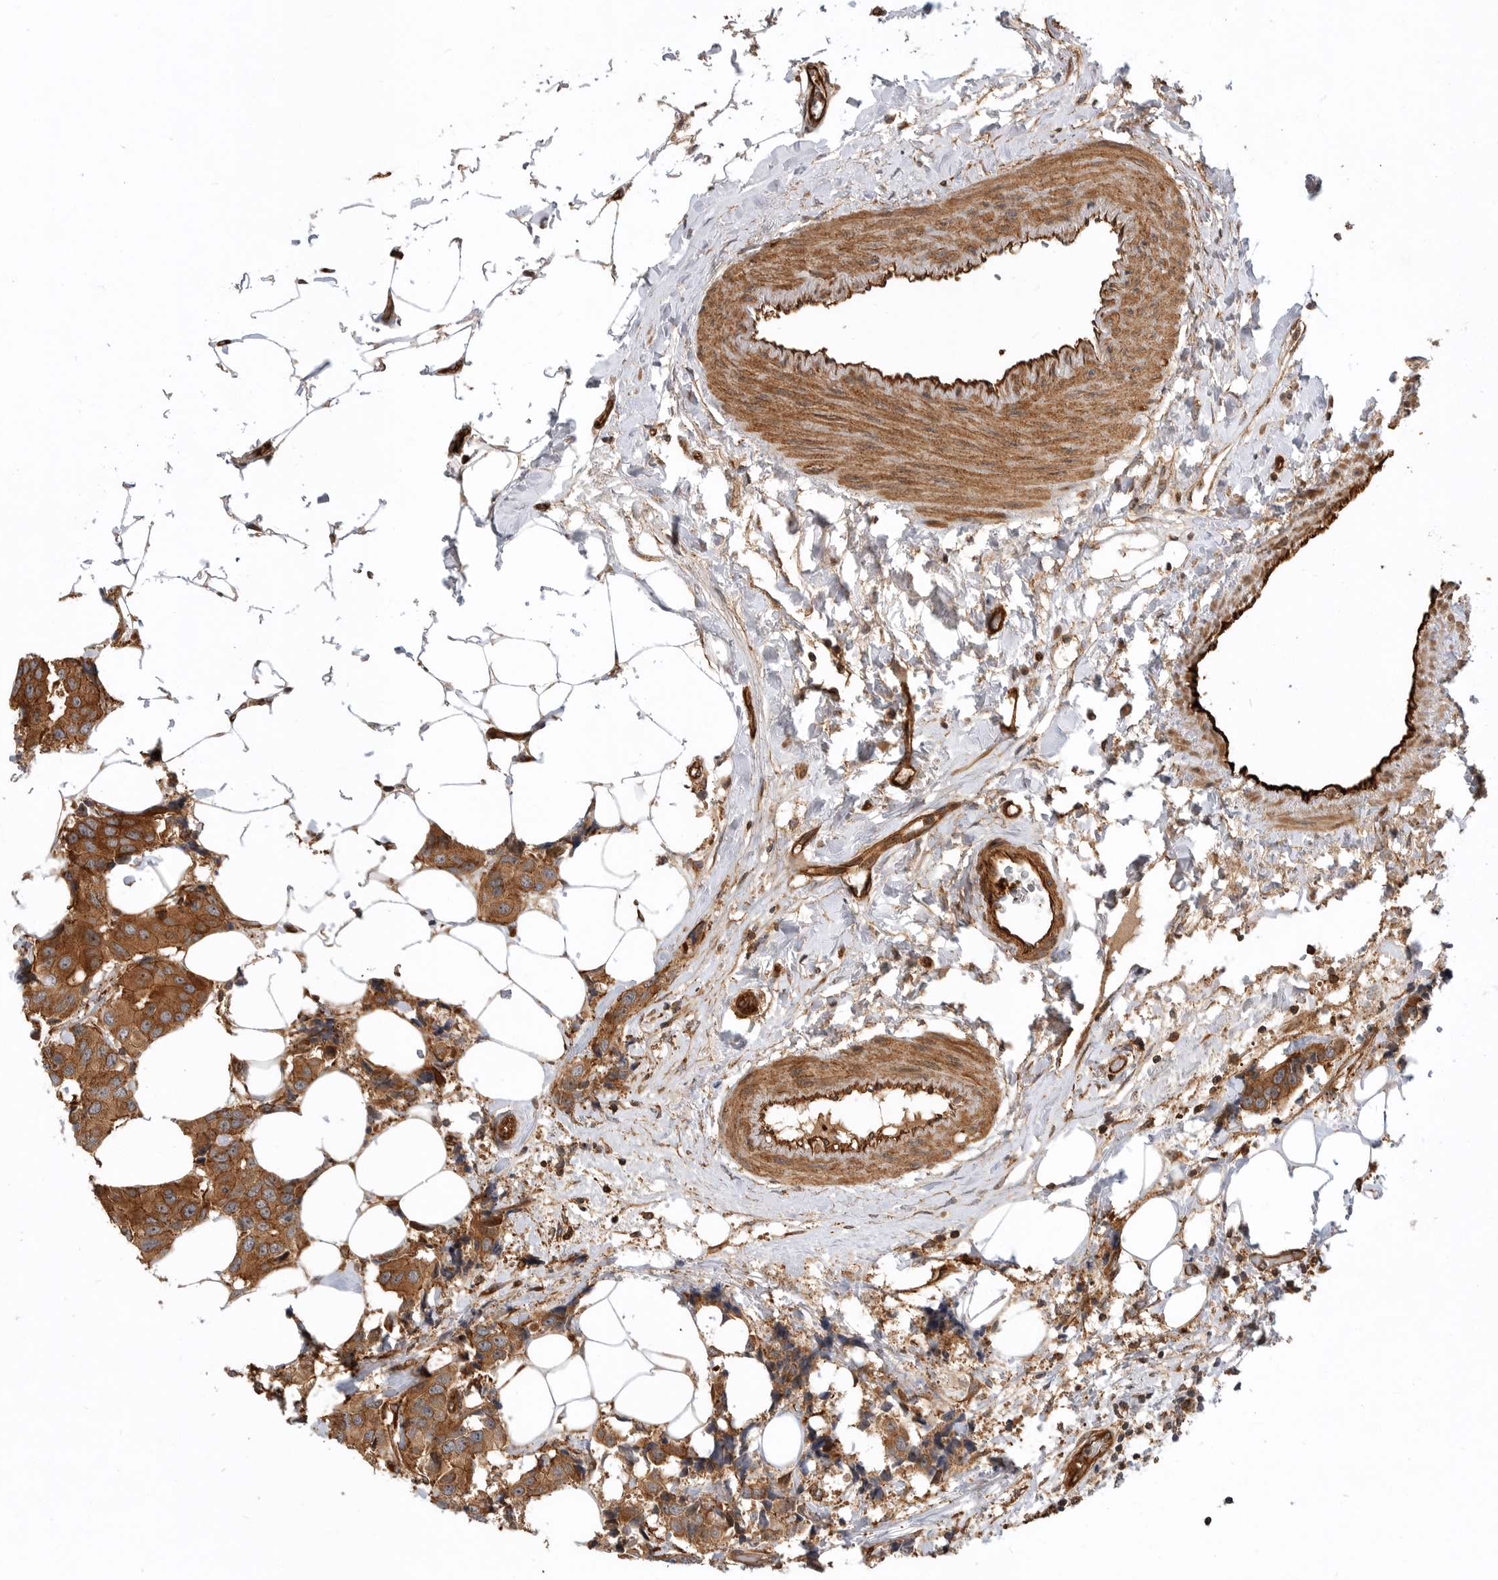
{"staining": {"intensity": "moderate", "quantity": ">75%", "location": "cytoplasmic/membranous"}, "tissue": "breast cancer", "cell_type": "Tumor cells", "image_type": "cancer", "snomed": [{"axis": "morphology", "description": "Normal tissue, NOS"}, {"axis": "morphology", "description": "Duct carcinoma"}, {"axis": "topography", "description": "Breast"}], "caption": "The image displays immunohistochemical staining of infiltrating ductal carcinoma (breast). There is moderate cytoplasmic/membranous staining is identified in approximately >75% of tumor cells.", "gene": "GPATCH2", "patient": {"sex": "female", "age": 39}}